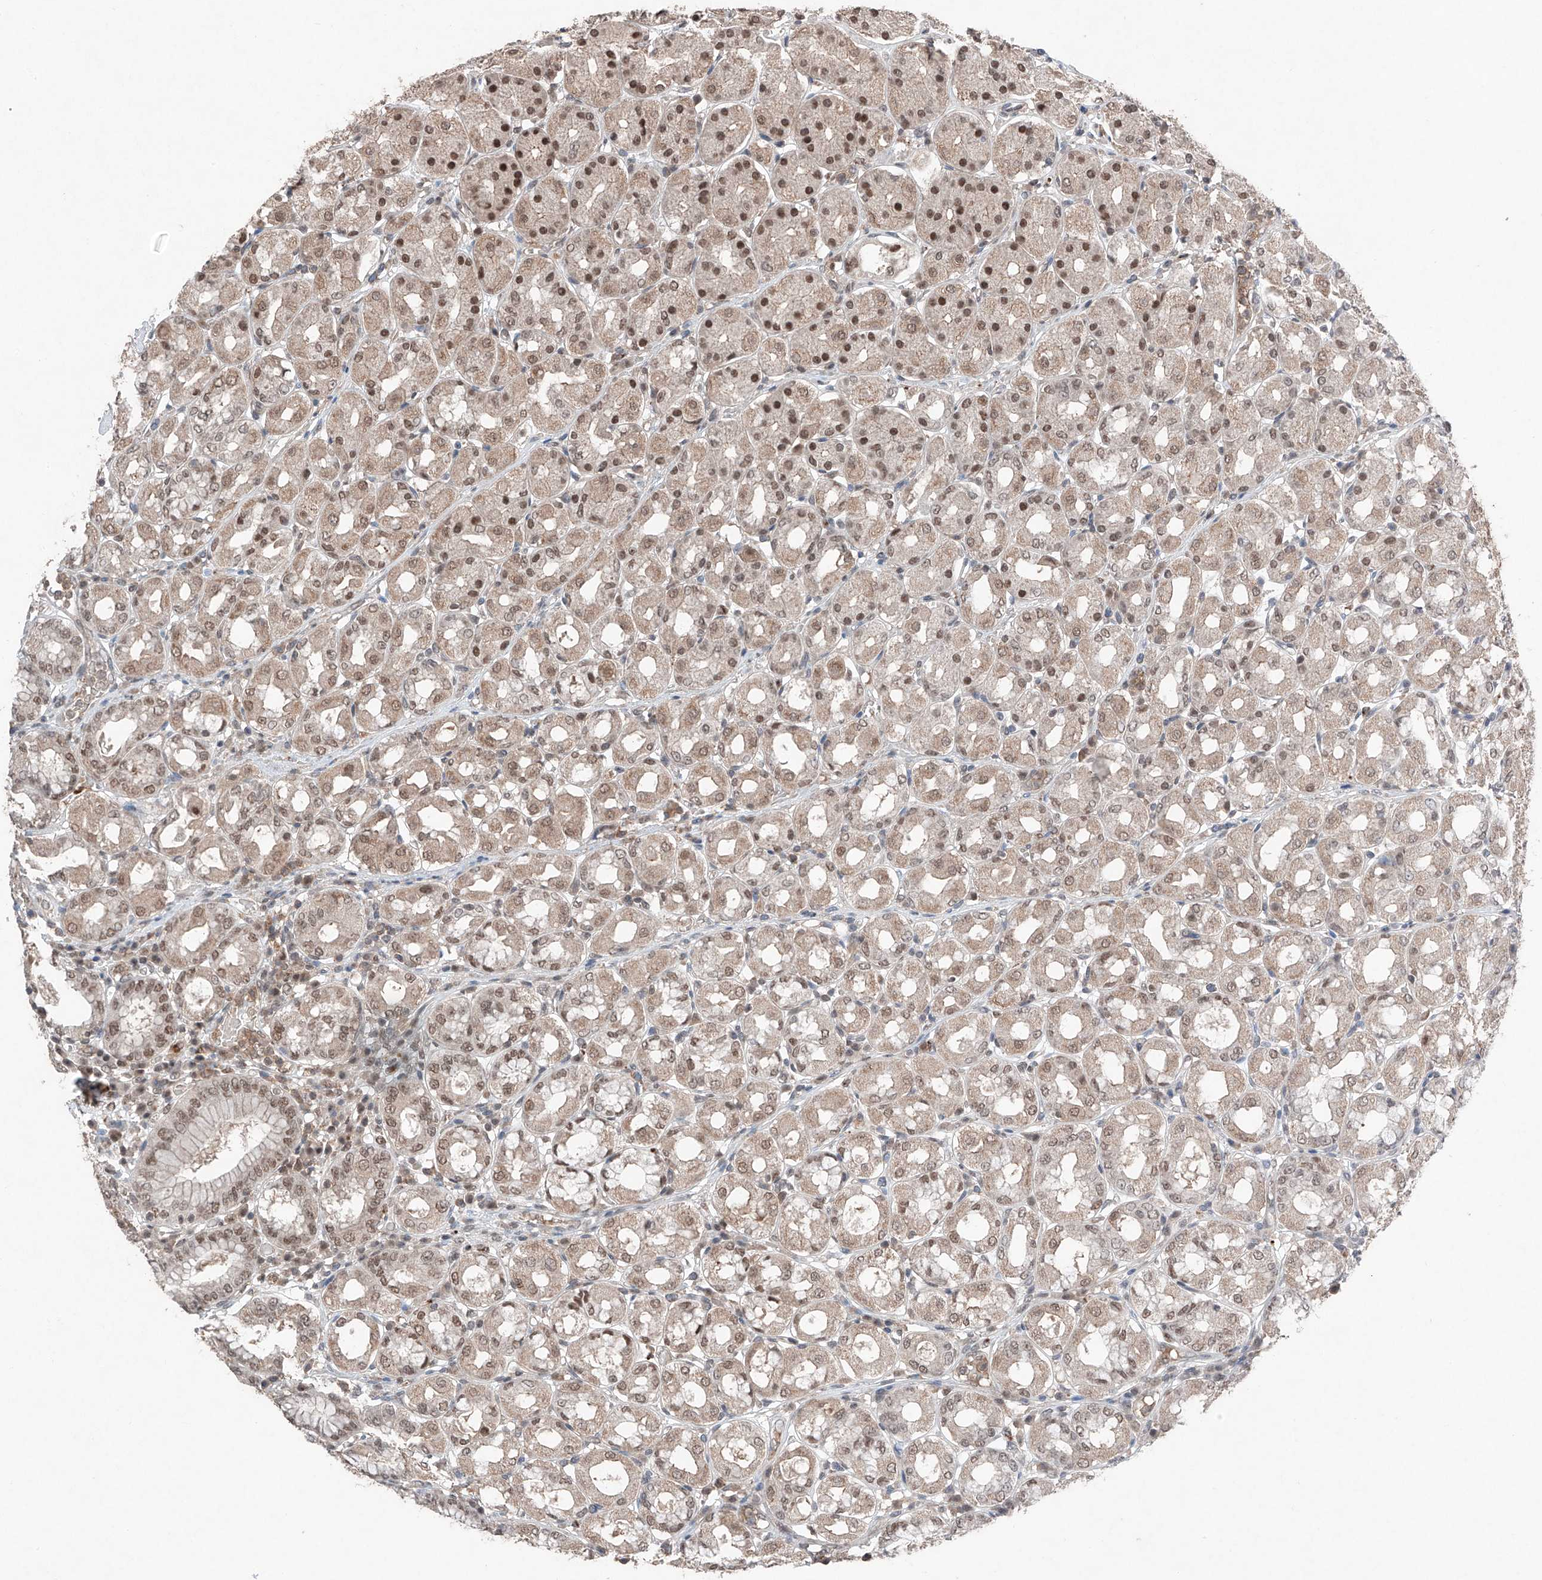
{"staining": {"intensity": "moderate", "quantity": ">75%", "location": "nuclear"}, "tissue": "stomach", "cell_type": "Glandular cells", "image_type": "normal", "snomed": [{"axis": "morphology", "description": "Normal tissue, NOS"}, {"axis": "topography", "description": "Stomach"}, {"axis": "topography", "description": "Stomach, lower"}], "caption": "Immunohistochemistry (IHC) image of benign stomach: human stomach stained using IHC demonstrates medium levels of moderate protein expression localized specifically in the nuclear of glandular cells, appearing as a nuclear brown color.", "gene": "TBX4", "patient": {"sex": "female", "age": 56}}